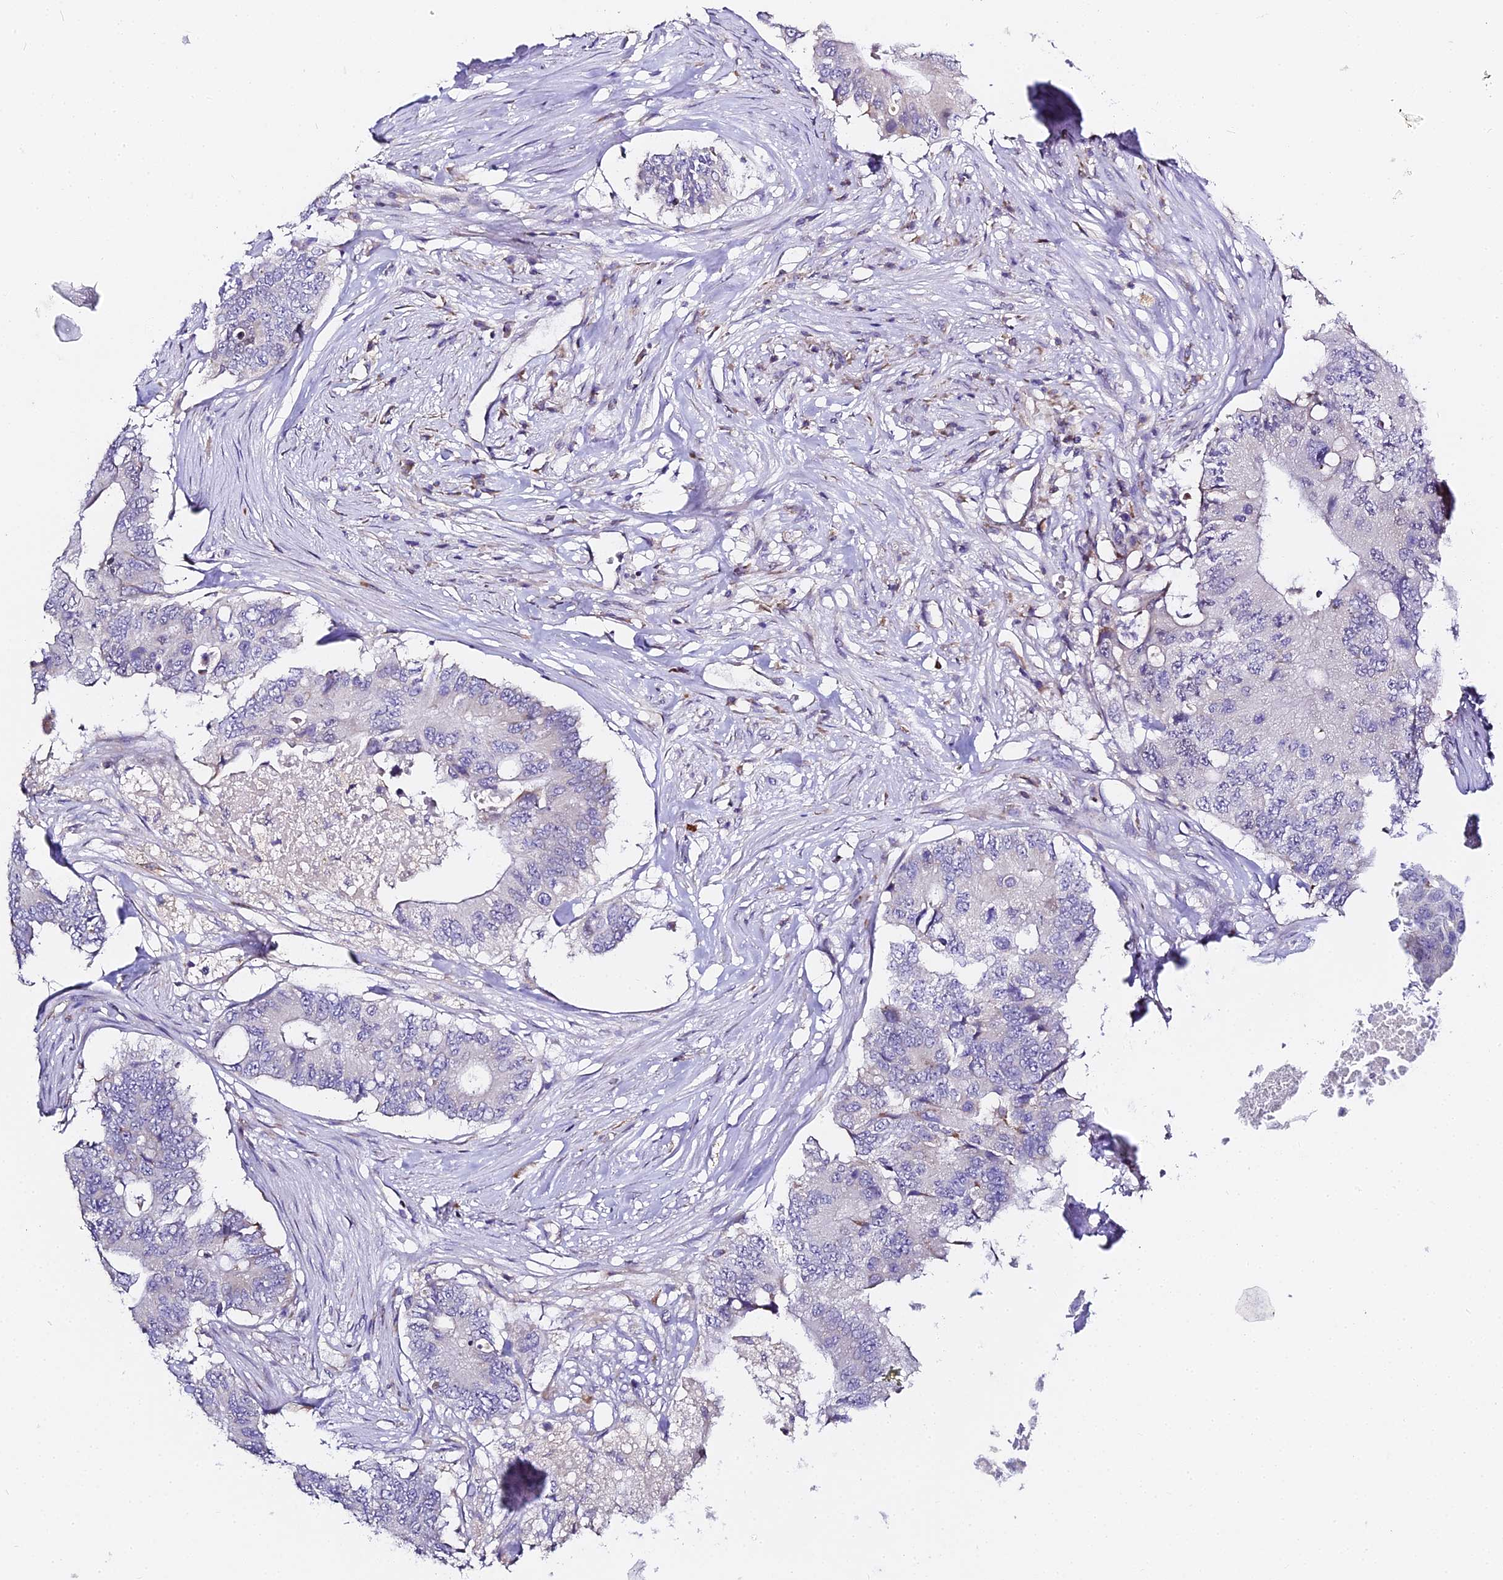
{"staining": {"intensity": "negative", "quantity": "none", "location": "none"}, "tissue": "colorectal cancer", "cell_type": "Tumor cells", "image_type": "cancer", "snomed": [{"axis": "morphology", "description": "Adenocarcinoma, NOS"}, {"axis": "topography", "description": "Colon"}], "caption": "There is no significant positivity in tumor cells of colorectal cancer.", "gene": "SERP1", "patient": {"sex": "male", "age": 71}}